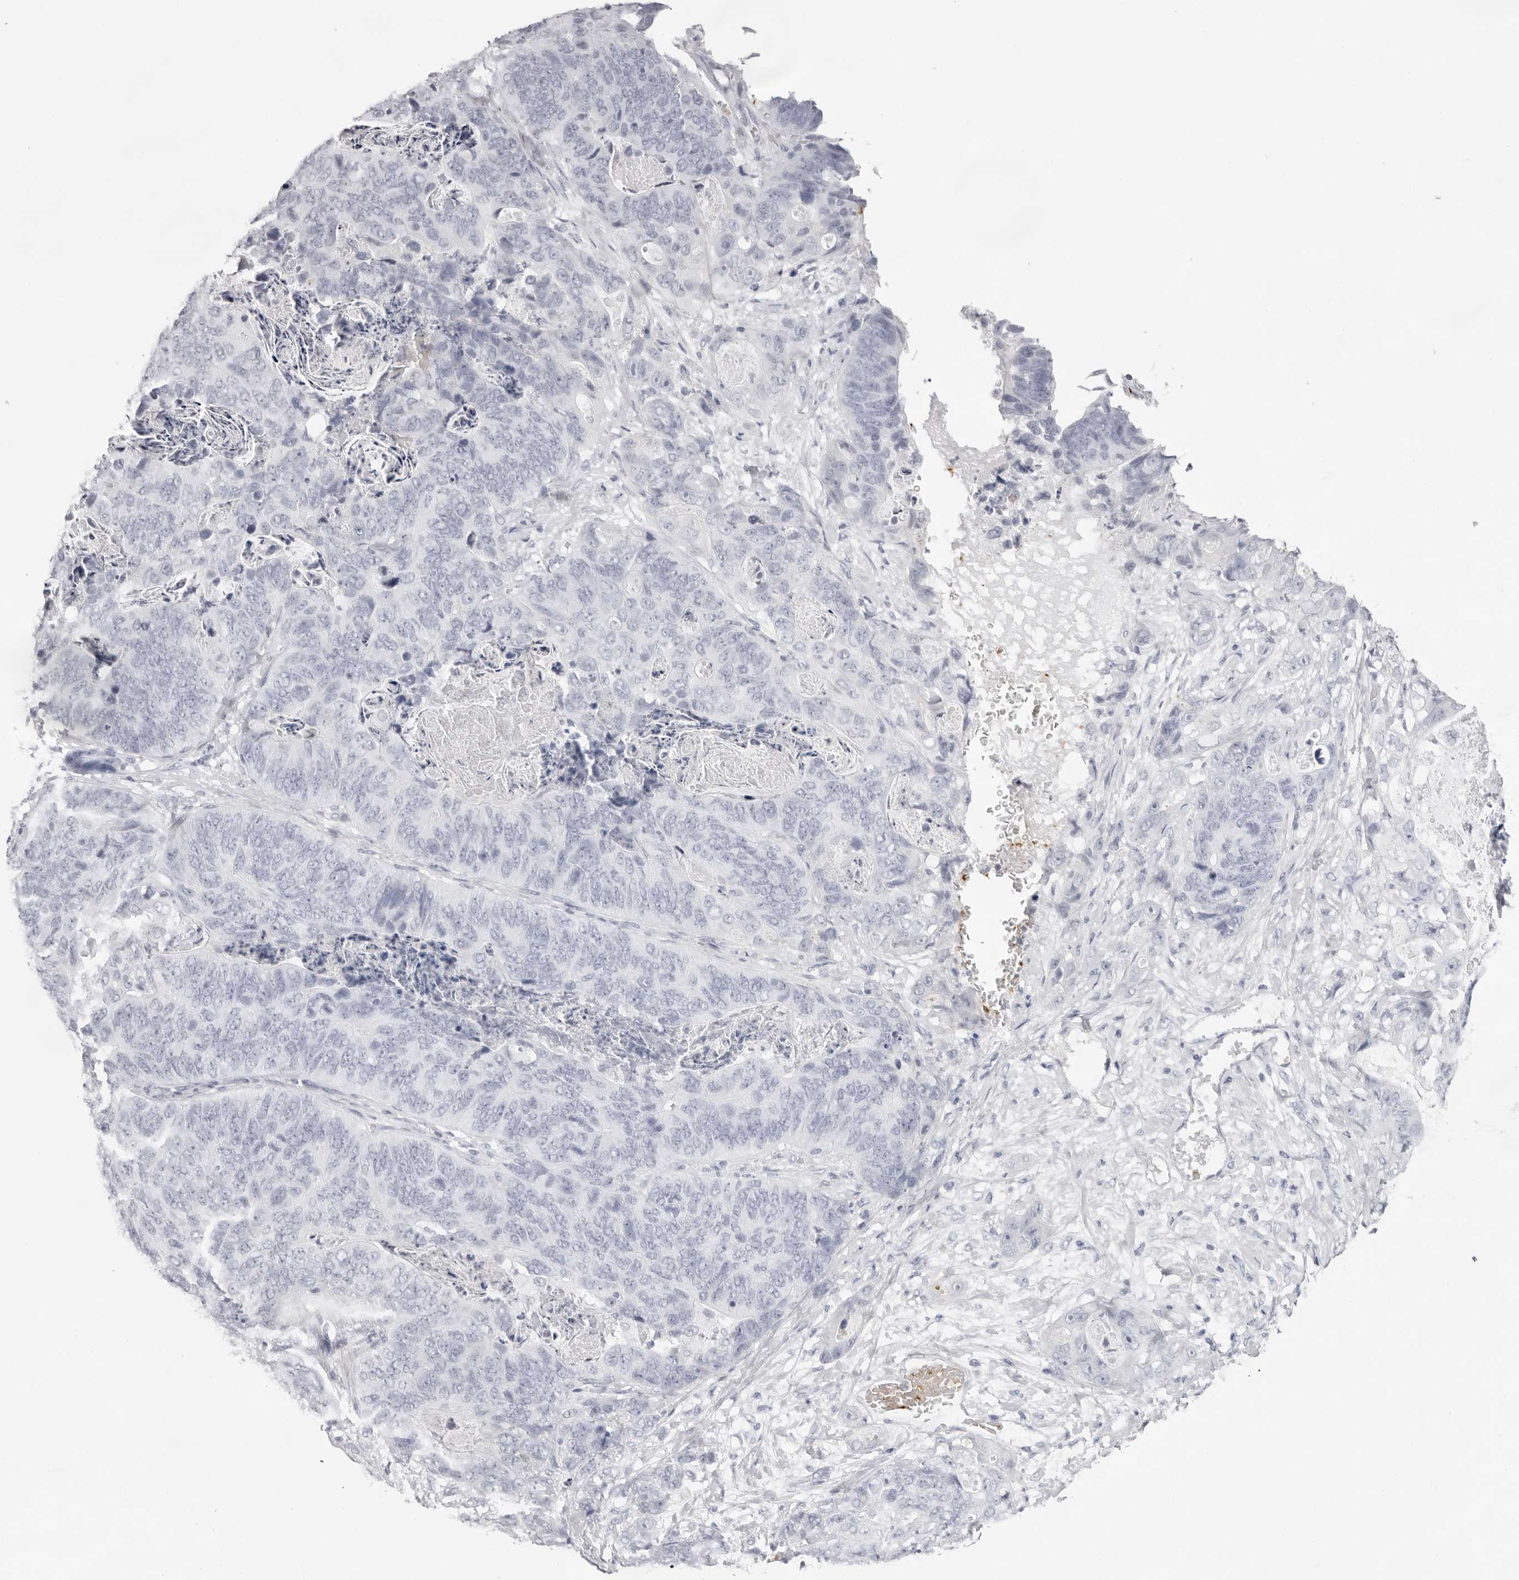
{"staining": {"intensity": "negative", "quantity": "none", "location": "none"}, "tissue": "stomach cancer", "cell_type": "Tumor cells", "image_type": "cancer", "snomed": [{"axis": "morphology", "description": "Normal tissue, NOS"}, {"axis": "morphology", "description": "Adenocarcinoma, NOS"}, {"axis": "topography", "description": "Stomach"}], "caption": "Immunohistochemical staining of human adenocarcinoma (stomach) shows no significant expression in tumor cells.", "gene": "SPTA1", "patient": {"sex": "female", "age": 89}}